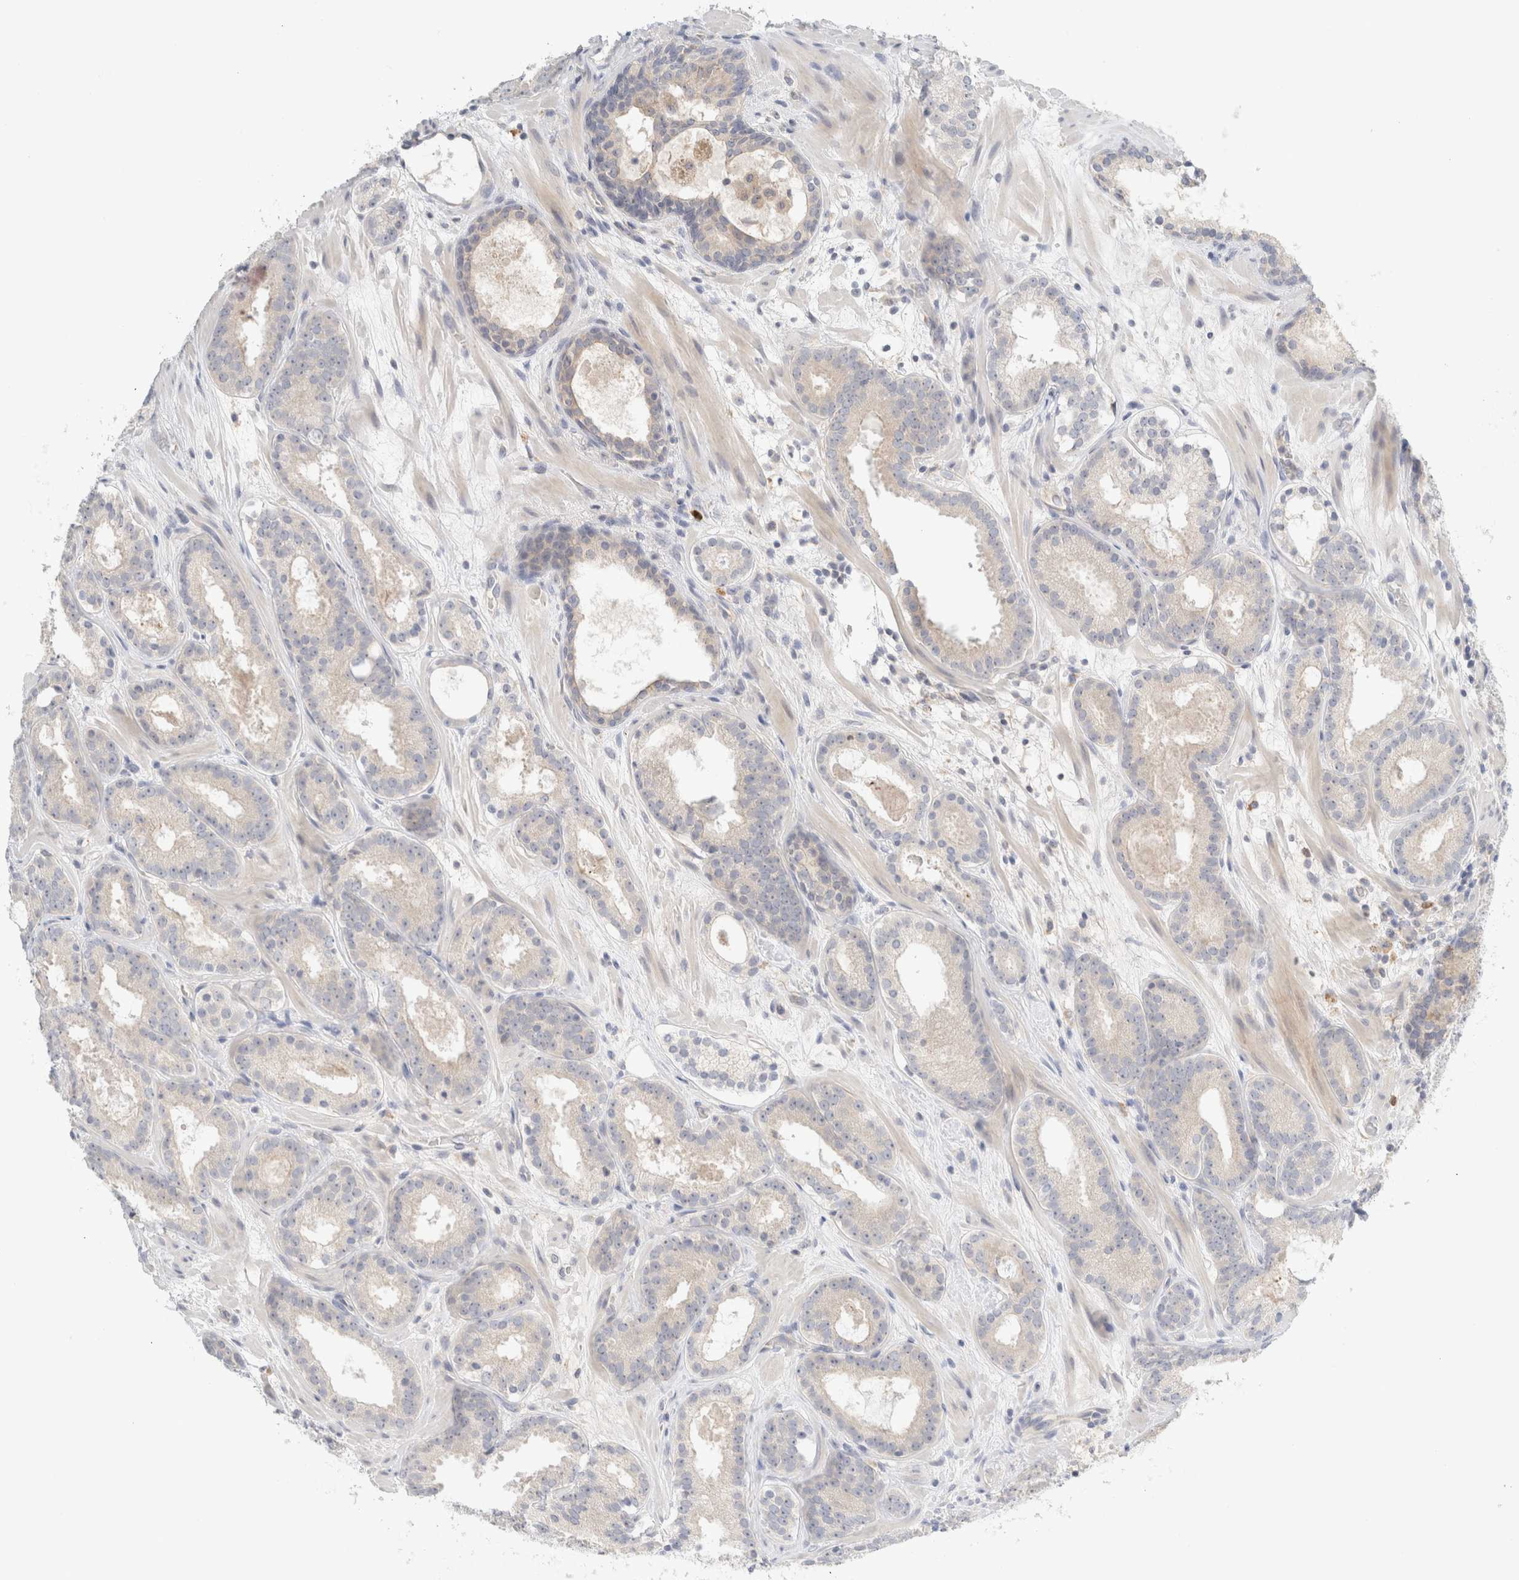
{"staining": {"intensity": "negative", "quantity": "none", "location": "none"}, "tissue": "prostate cancer", "cell_type": "Tumor cells", "image_type": "cancer", "snomed": [{"axis": "morphology", "description": "Adenocarcinoma, Low grade"}, {"axis": "topography", "description": "Prostate"}], "caption": "Immunohistochemistry (IHC) micrograph of neoplastic tissue: adenocarcinoma (low-grade) (prostate) stained with DAB reveals no significant protein staining in tumor cells.", "gene": "SDR16C5", "patient": {"sex": "male", "age": 69}}